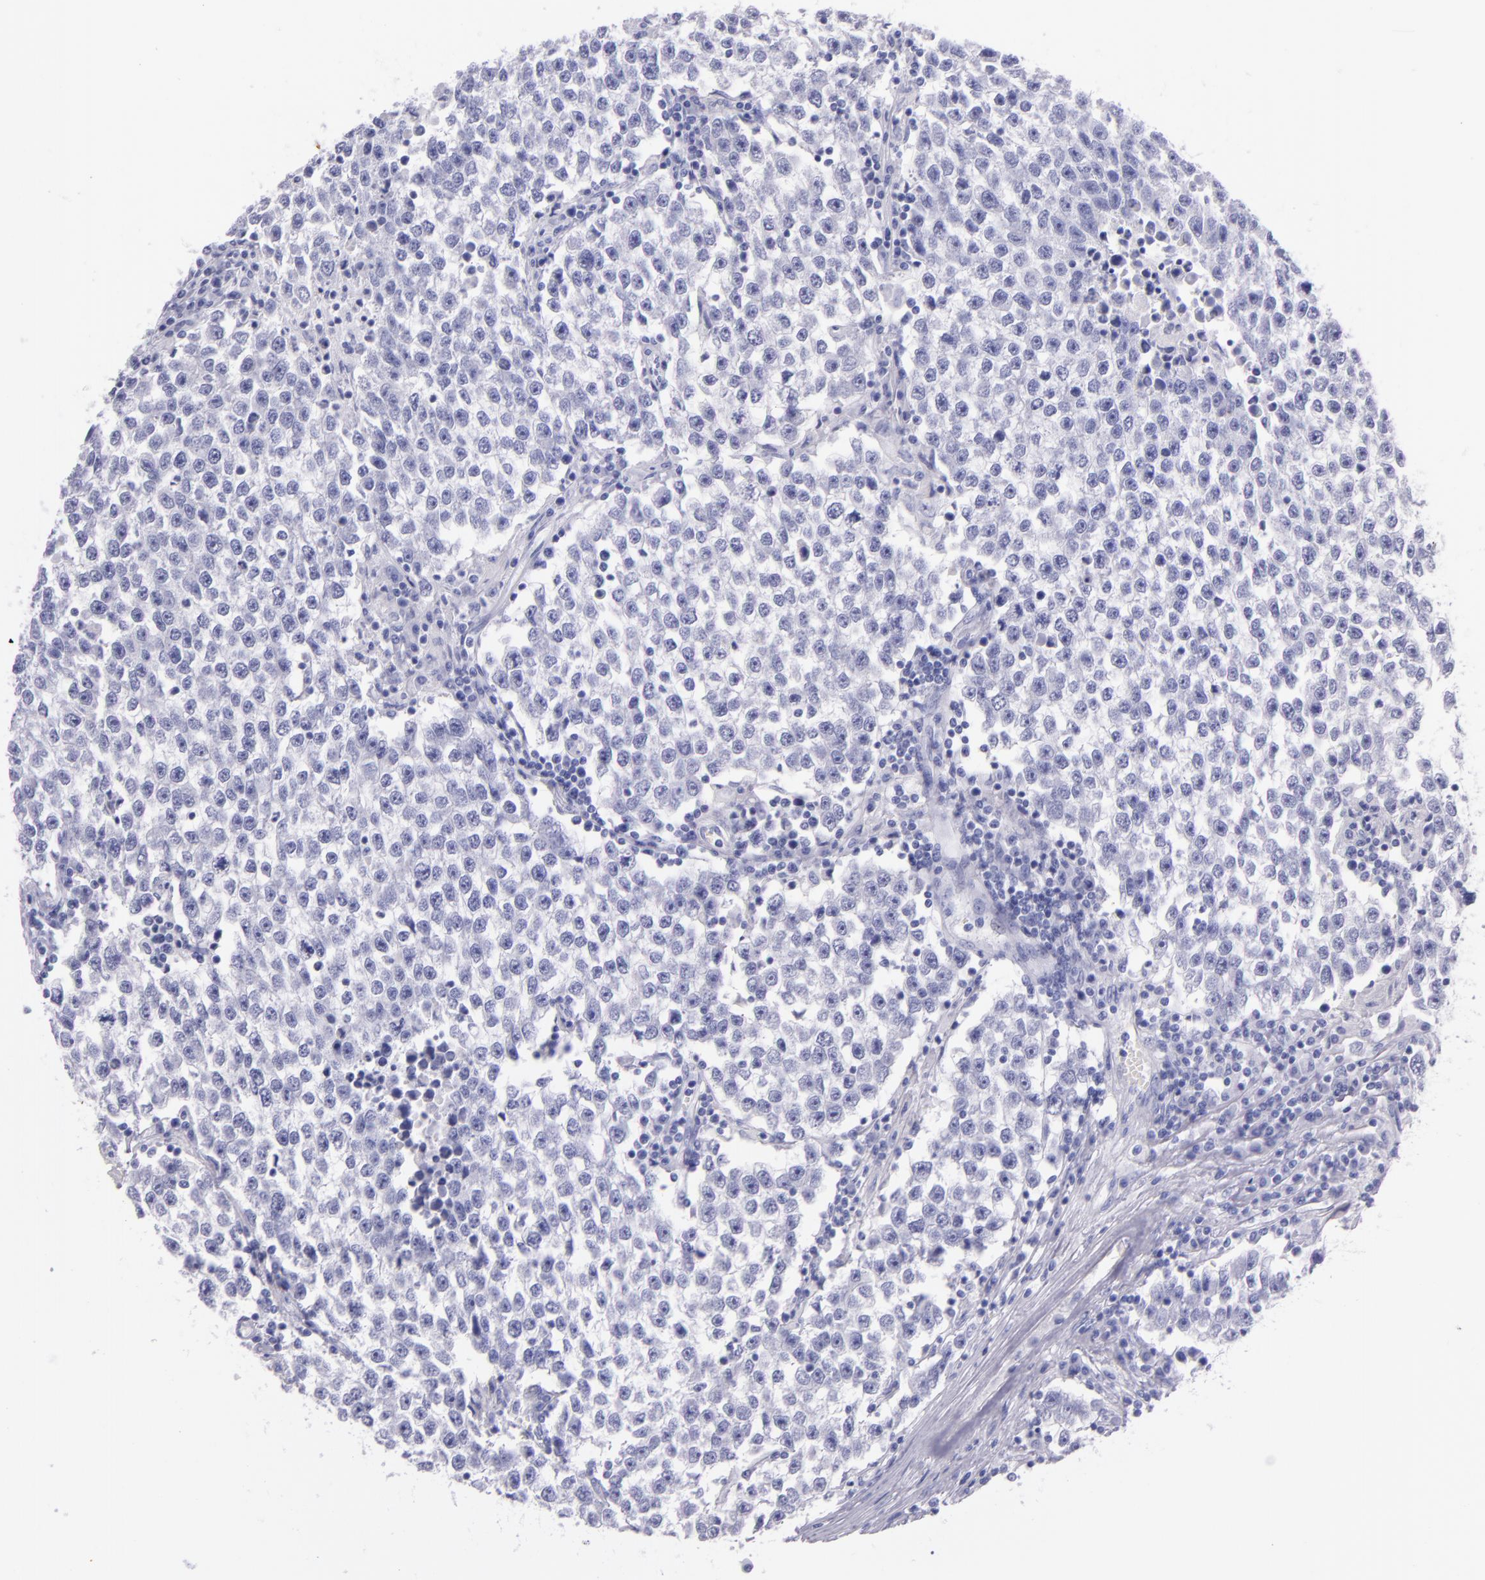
{"staining": {"intensity": "negative", "quantity": "none", "location": "none"}, "tissue": "testis cancer", "cell_type": "Tumor cells", "image_type": "cancer", "snomed": [{"axis": "morphology", "description": "Seminoma, NOS"}, {"axis": "topography", "description": "Testis"}], "caption": "This is an immunohistochemistry (IHC) micrograph of testis cancer. There is no positivity in tumor cells.", "gene": "SFTPA2", "patient": {"sex": "male", "age": 36}}